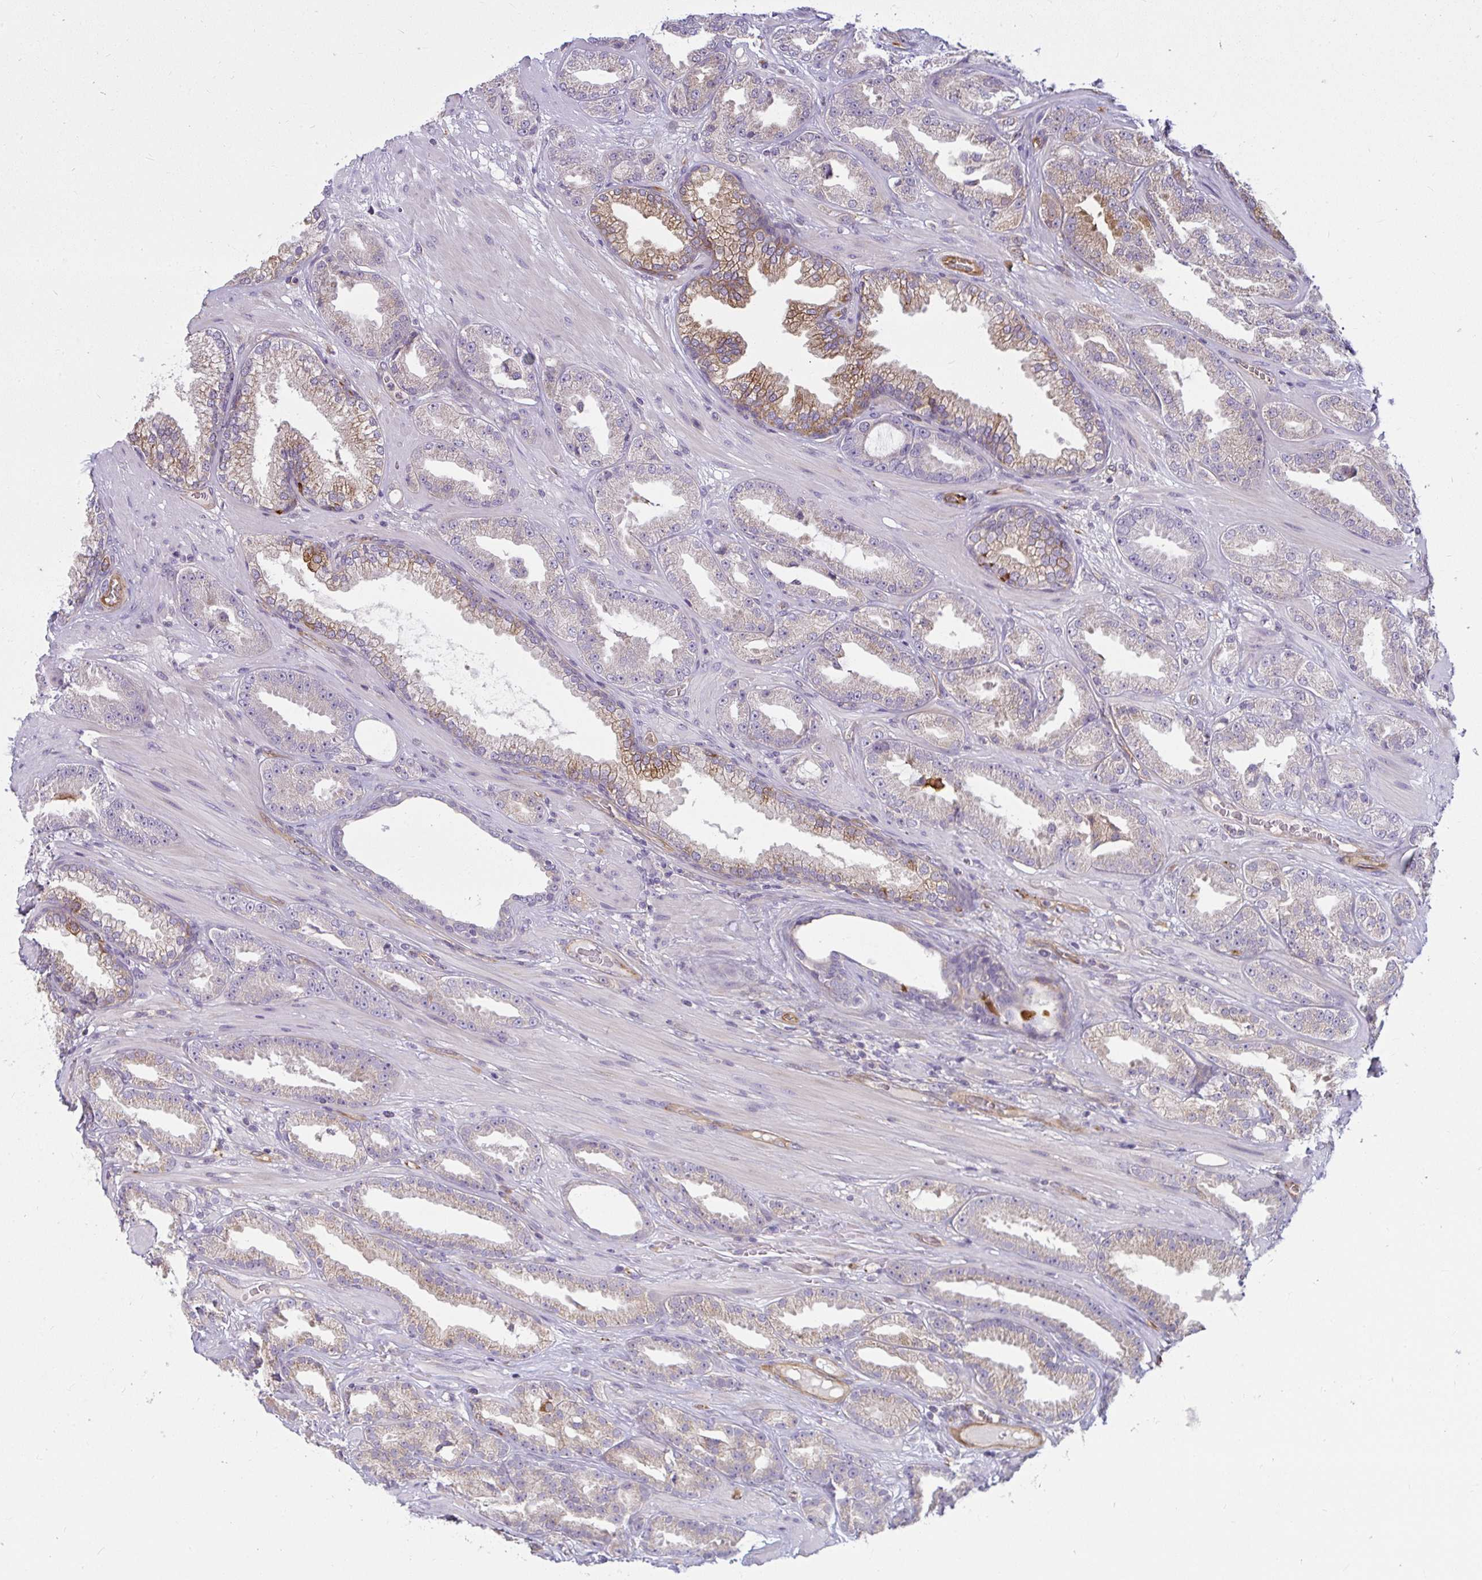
{"staining": {"intensity": "weak", "quantity": "25%-75%", "location": "cytoplasmic/membranous"}, "tissue": "prostate cancer", "cell_type": "Tumor cells", "image_type": "cancer", "snomed": [{"axis": "morphology", "description": "Adenocarcinoma, Low grade"}, {"axis": "topography", "description": "Prostate"}], "caption": "Prostate low-grade adenocarcinoma tissue displays weak cytoplasmic/membranous staining in about 25%-75% of tumor cells, visualized by immunohistochemistry.", "gene": "IFIT3", "patient": {"sex": "male", "age": 61}}